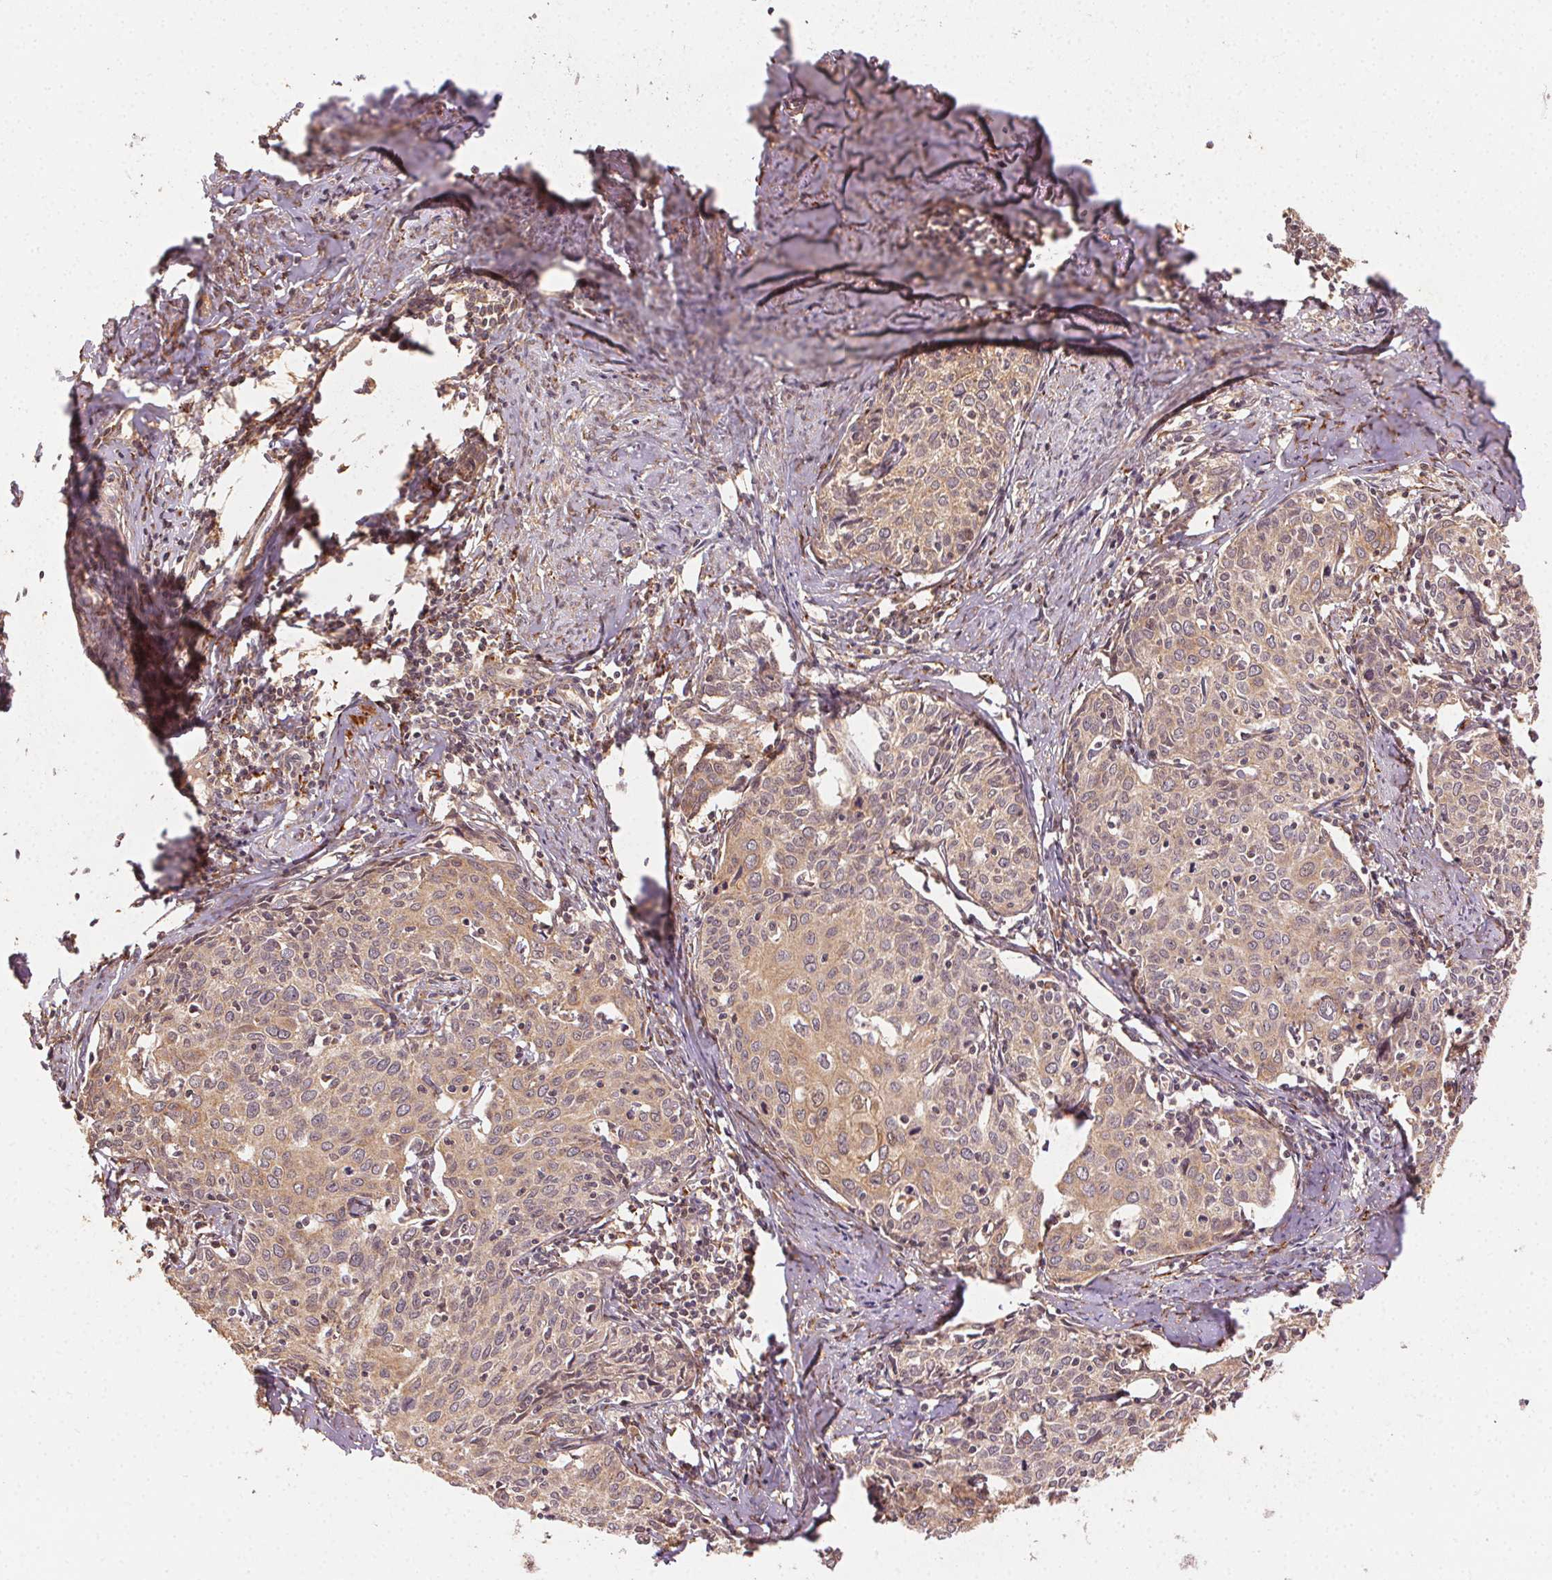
{"staining": {"intensity": "weak", "quantity": ">75%", "location": "cytoplasmic/membranous"}, "tissue": "cervical cancer", "cell_type": "Tumor cells", "image_type": "cancer", "snomed": [{"axis": "morphology", "description": "Squamous cell carcinoma, NOS"}, {"axis": "topography", "description": "Cervix"}], "caption": "Tumor cells reveal low levels of weak cytoplasmic/membranous positivity in approximately >75% of cells in cervical squamous cell carcinoma. (IHC, brightfield microscopy, high magnification).", "gene": "KLHL15", "patient": {"sex": "female", "age": 62}}